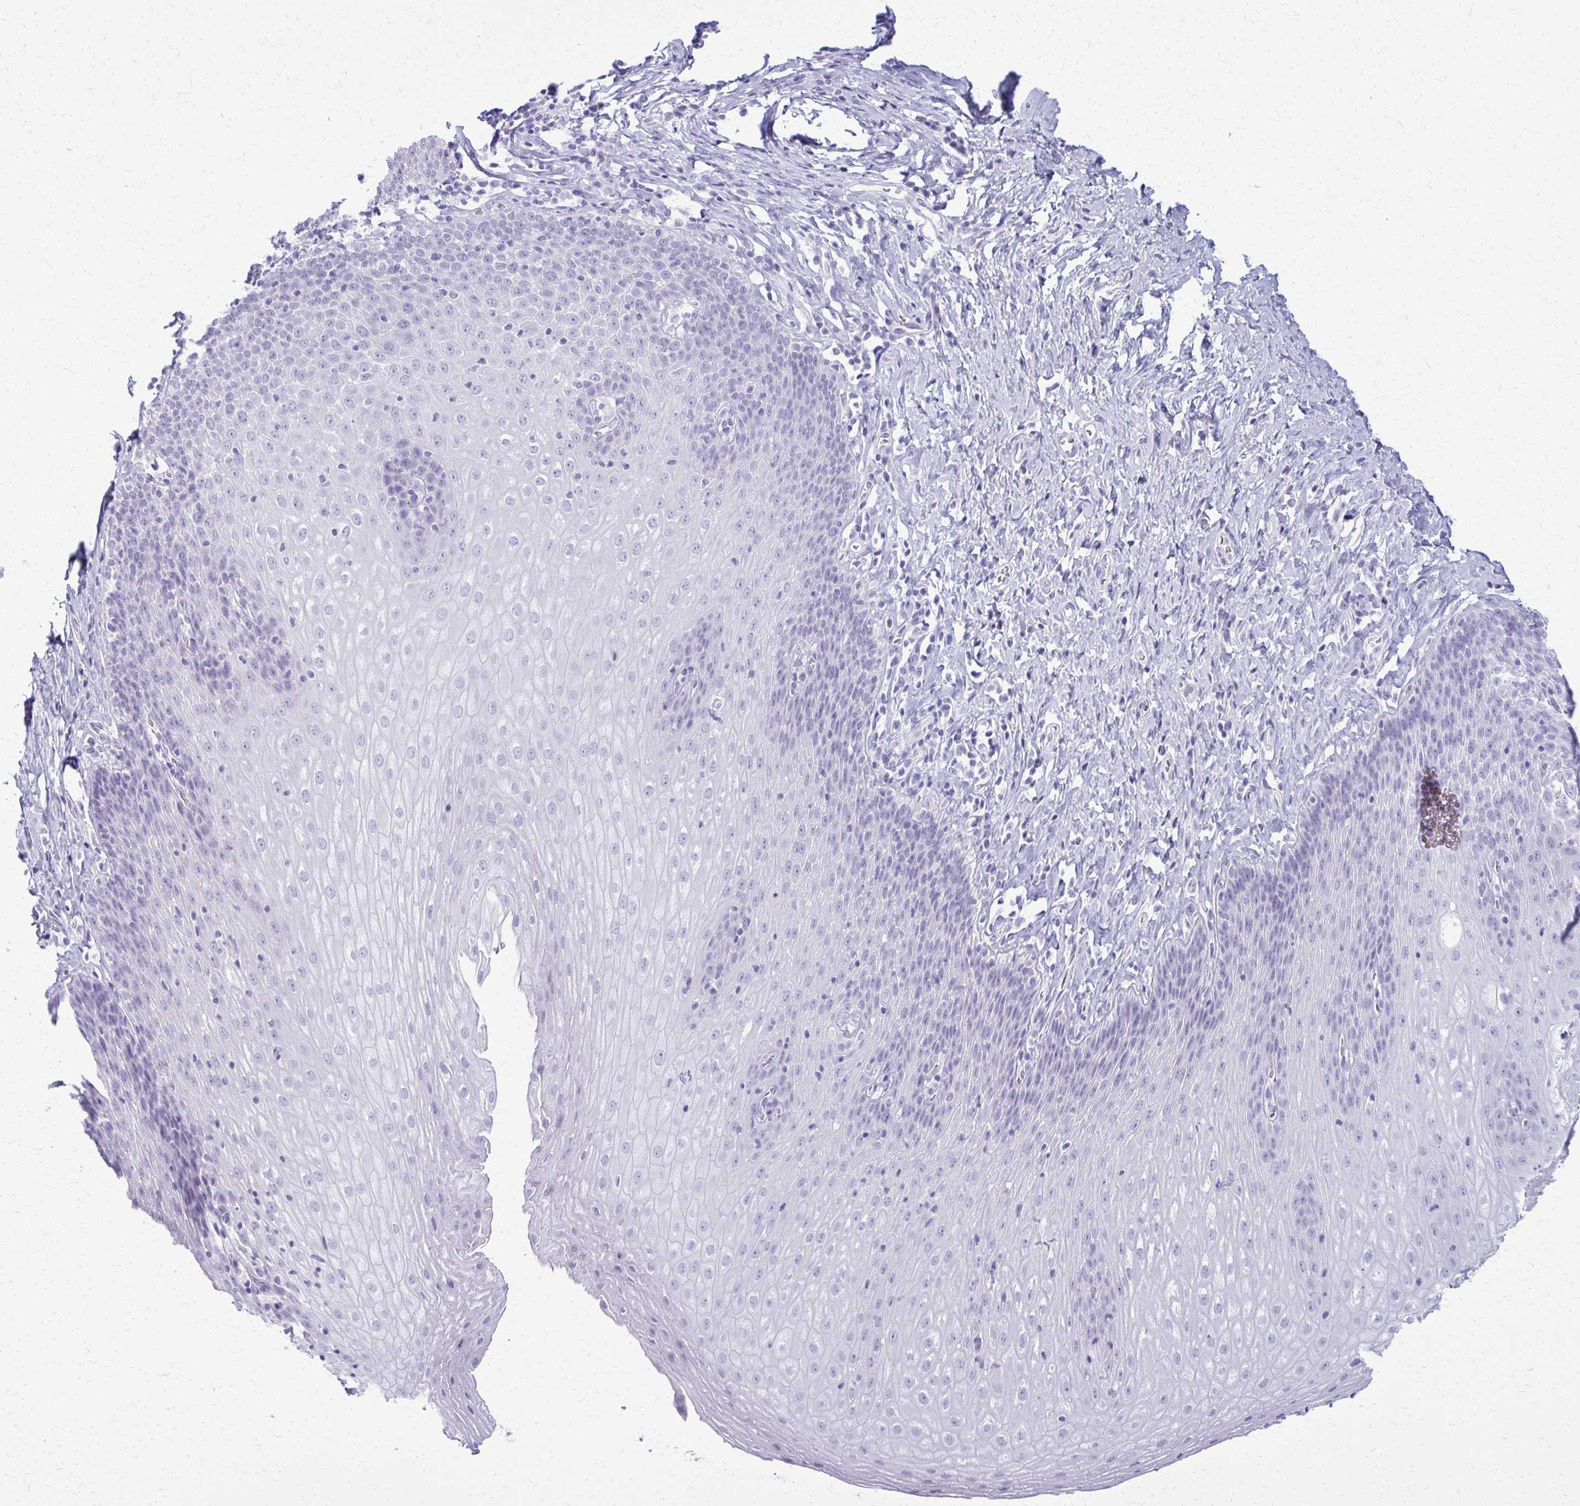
{"staining": {"intensity": "negative", "quantity": "none", "location": "none"}, "tissue": "esophagus", "cell_type": "Squamous epithelial cells", "image_type": "normal", "snomed": [{"axis": "morphology", "description": "Normal tissue, NOS"}, {"axis": "topography", "description": "Esophagus"}], "caption": "Esophagus stained for a protein using IHC demonstrates no expression squamous epithelial cells.", "gene": "ACSM2A", "patient": {"sex": "female", "age": 61}}